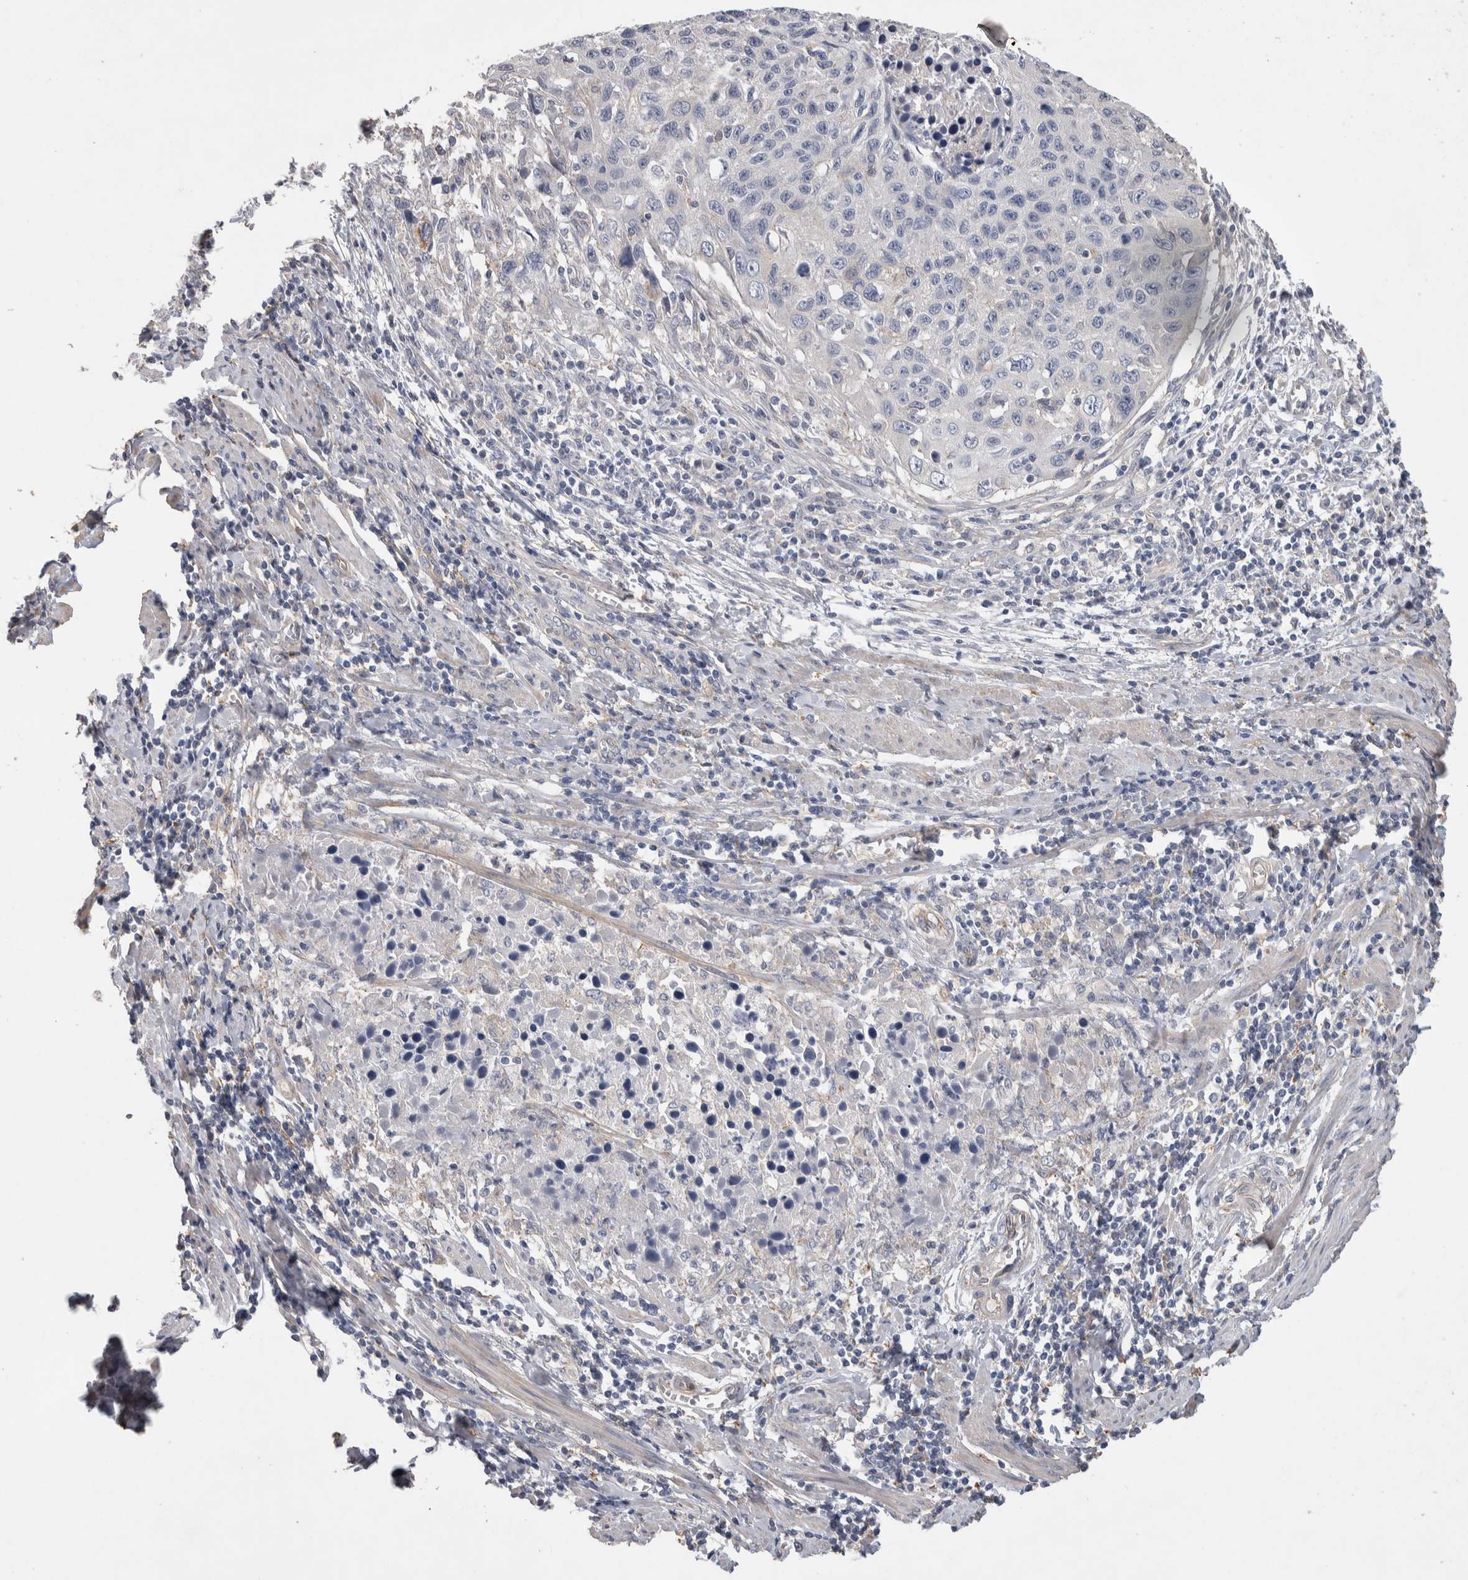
{"staining": {"intensity": "negative", "quantity": "none", "location": "none"}, "tissue": "cervical cancer", "cell_type": "Tumor cells", "image_type": "cancer", "snomed": [{"axis": "morphology", "description": "Squamous cell carcinoma, NOS"}, {"axis": "topography", "description": "Cervix"}], "caption": "Tumor cells show no significant staining in squamous cell carcinoma (cervical).", "gene": "GCNA", "patient": {"sex": "female", "age": 53}}